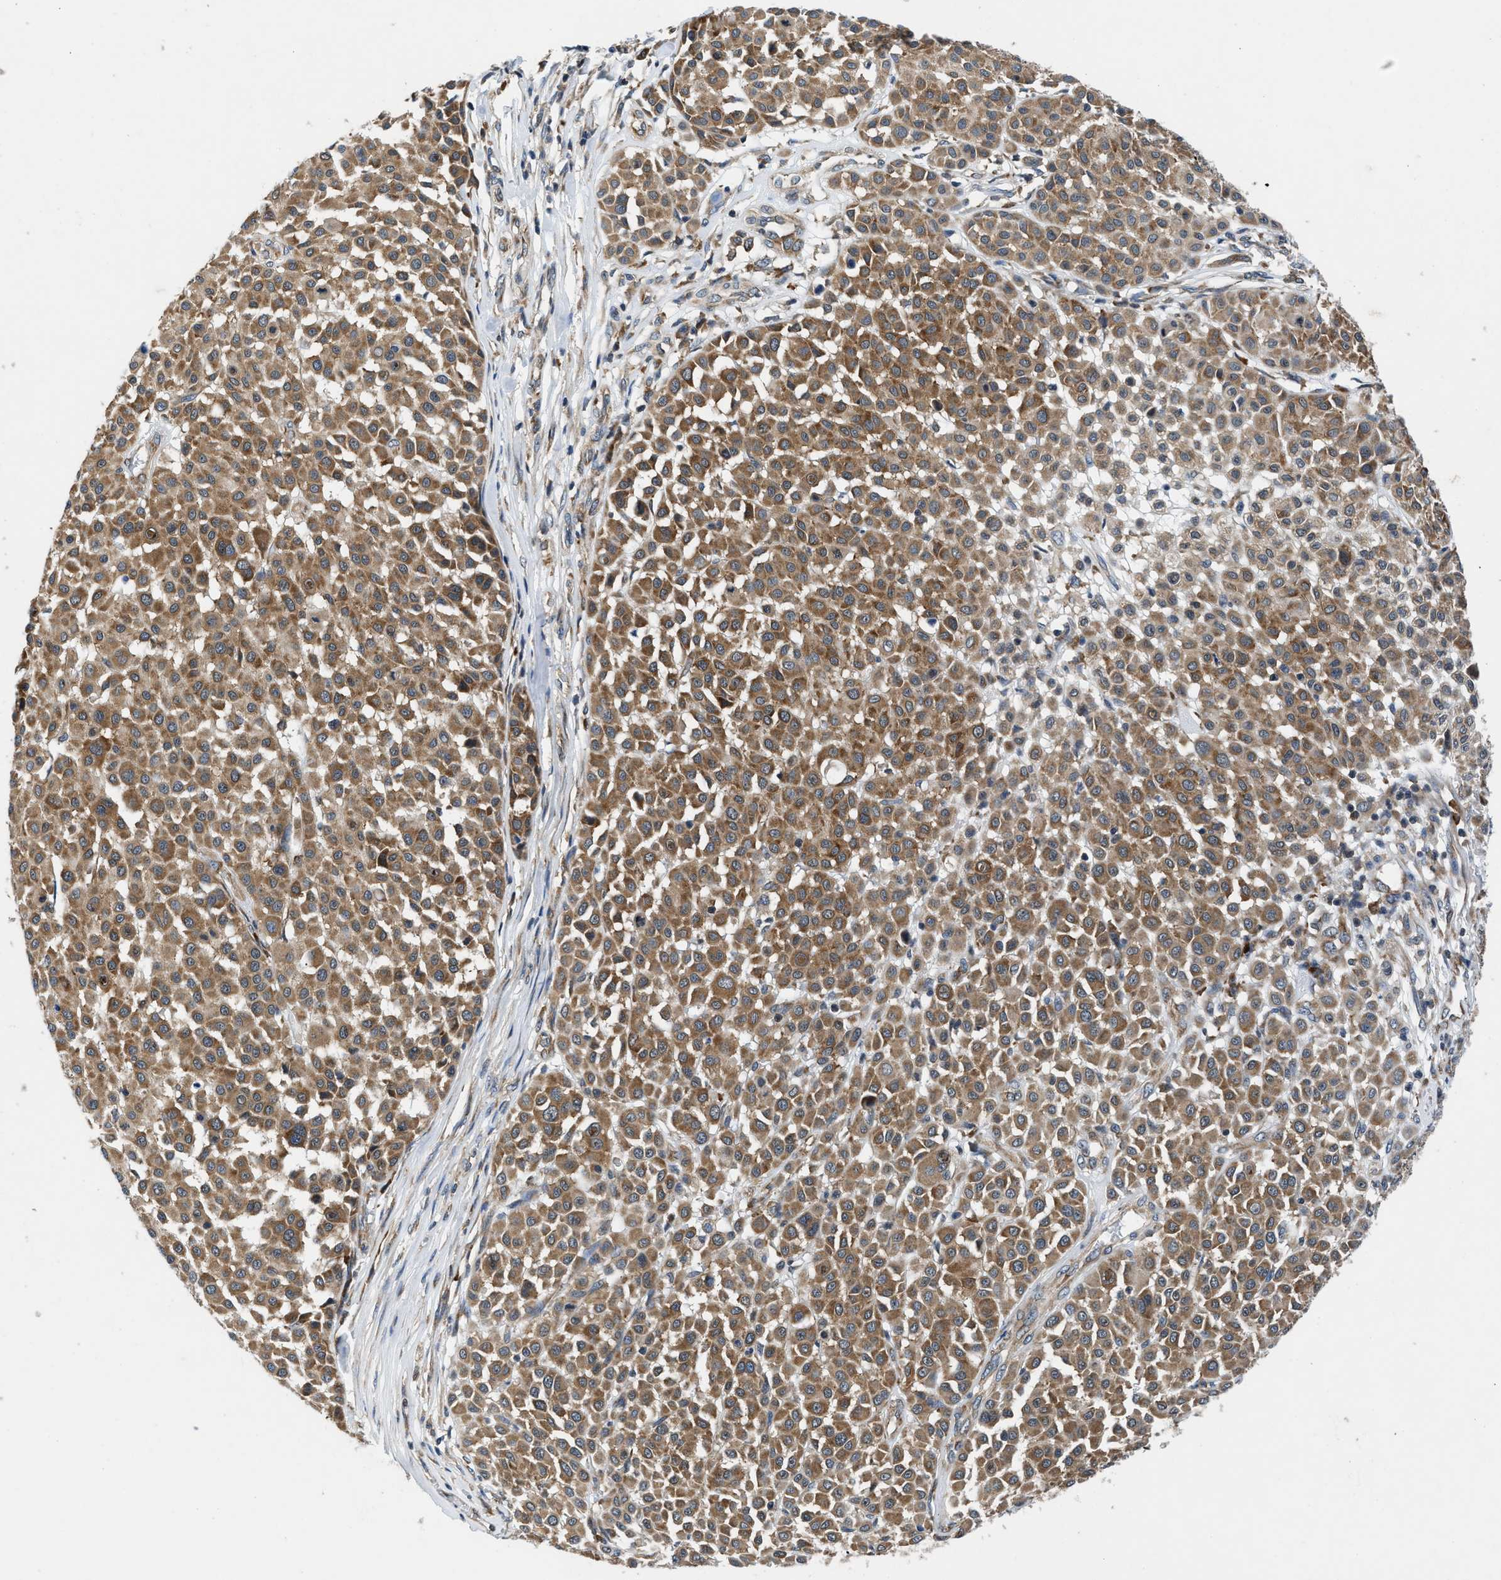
{"staining": {"intensity": "moderate", "quantity": ">75%", "location": "cytoplasmic/membranous"}, "tissue": "melanoma", "cell_type": "Tumor cells", "image_type": "cancer", "snomed": [{"axis": "morphology", "description": "Malignant melanoma, Metastatic site"}, {"axis": "topography", "description": "Soft tissue"}], "caption": "Human melanoma stained with a brown dye shows moderate cytoplasmic/membranous positive staining in approximately >75% of tumor cells.", "gene": "PA2G4", "patient": {"sex": "male", "age": 41}}